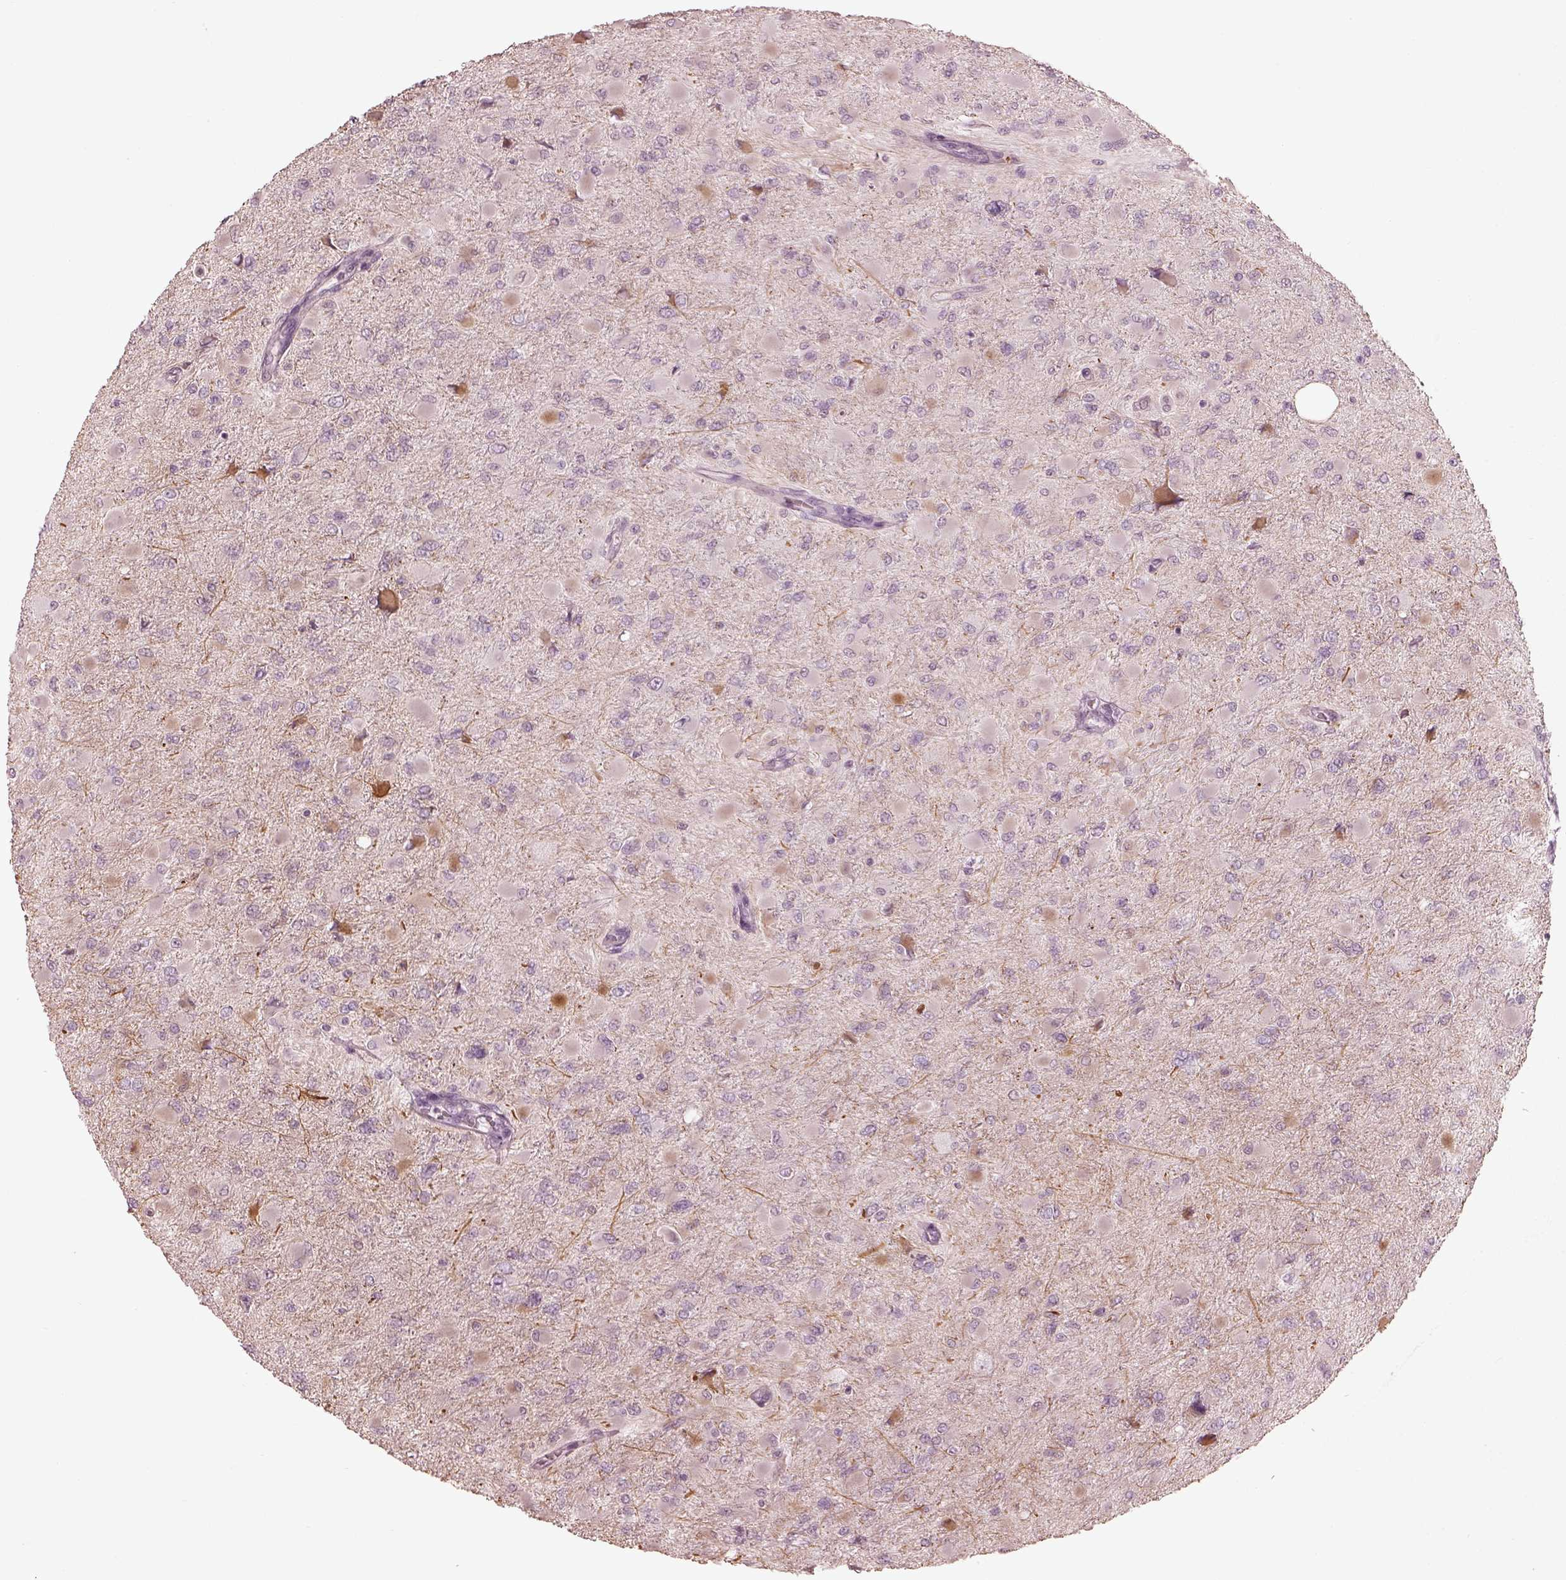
{"staining": {"intensity": "negative", "quantity": "none", "location": "none"}, "tissue": "glioma", "cell_type": "Tumor cells", "image_type": "cancer", "snomed": [{"axis": "morphology", "description": "Glioma, malignant, High grade"}, {"axis": "topography", "description": "Cerebral cortex"}], "caption": "Immunohistochemistry (IHC) histopathology image of neoplastic tissue: glioma stained with DAB (3,3'-diaminobenzidine) reveals no significant protein staining in tumor cells.", "gene": "ADRB3", "patient": {"sex": "female", "age": 36}}